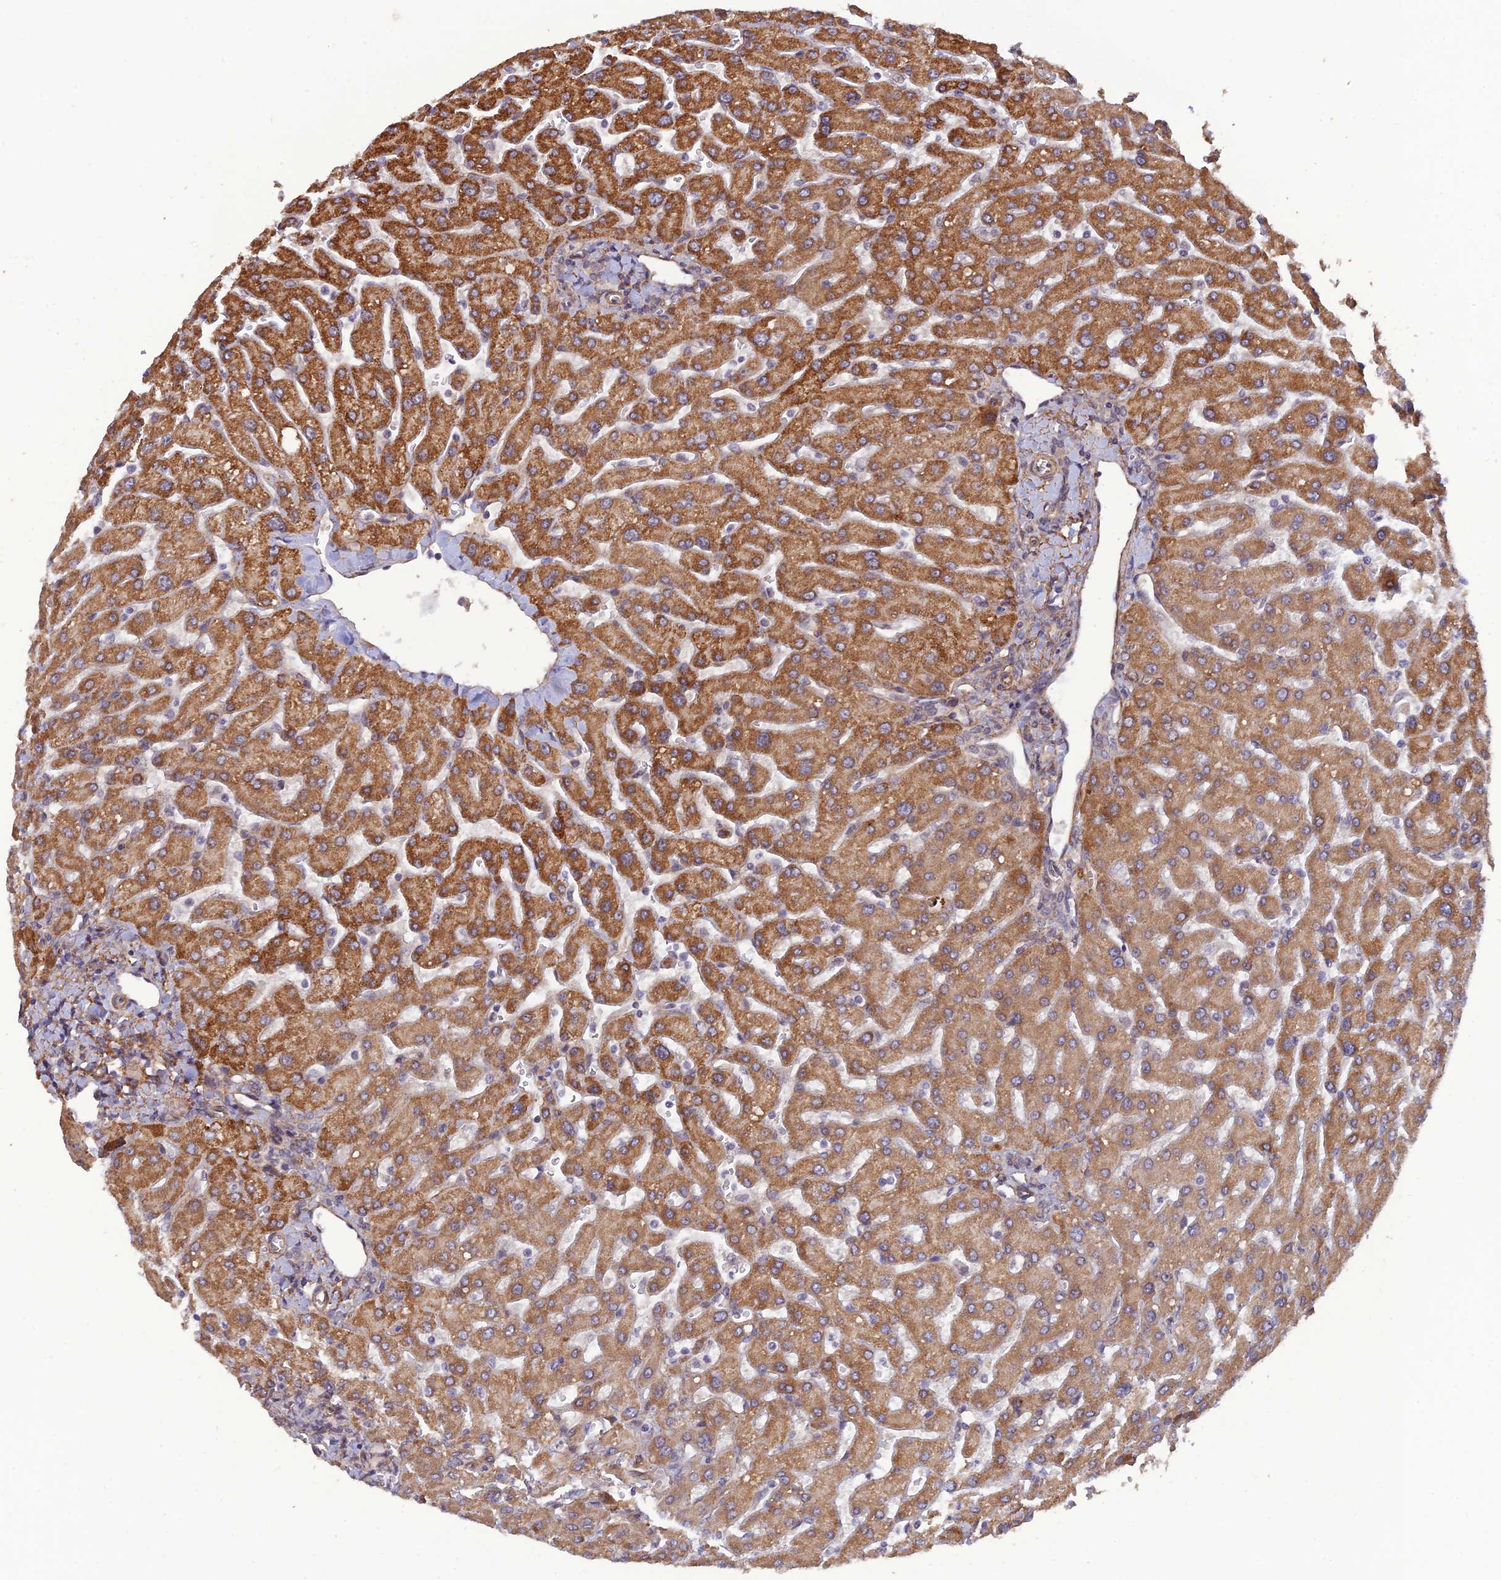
{"staining": {"intensity": "negative", "quantity": "none", "location": "none"}, "tissue": "liver", "cell_type": "Cholangiocytes", "image_type": "normal", "snomed": [{"axis": "morphology", "description": "Normal tissue, NOS"}, {"axis": "topography", "description": "Liver"}], "caption": "Immunohistochemistry (IHC) of benign human liver reveals no positivity in cholangiocytes.", "gene": "PAGR1", "patient": {"sex": "male", "age": 55}}